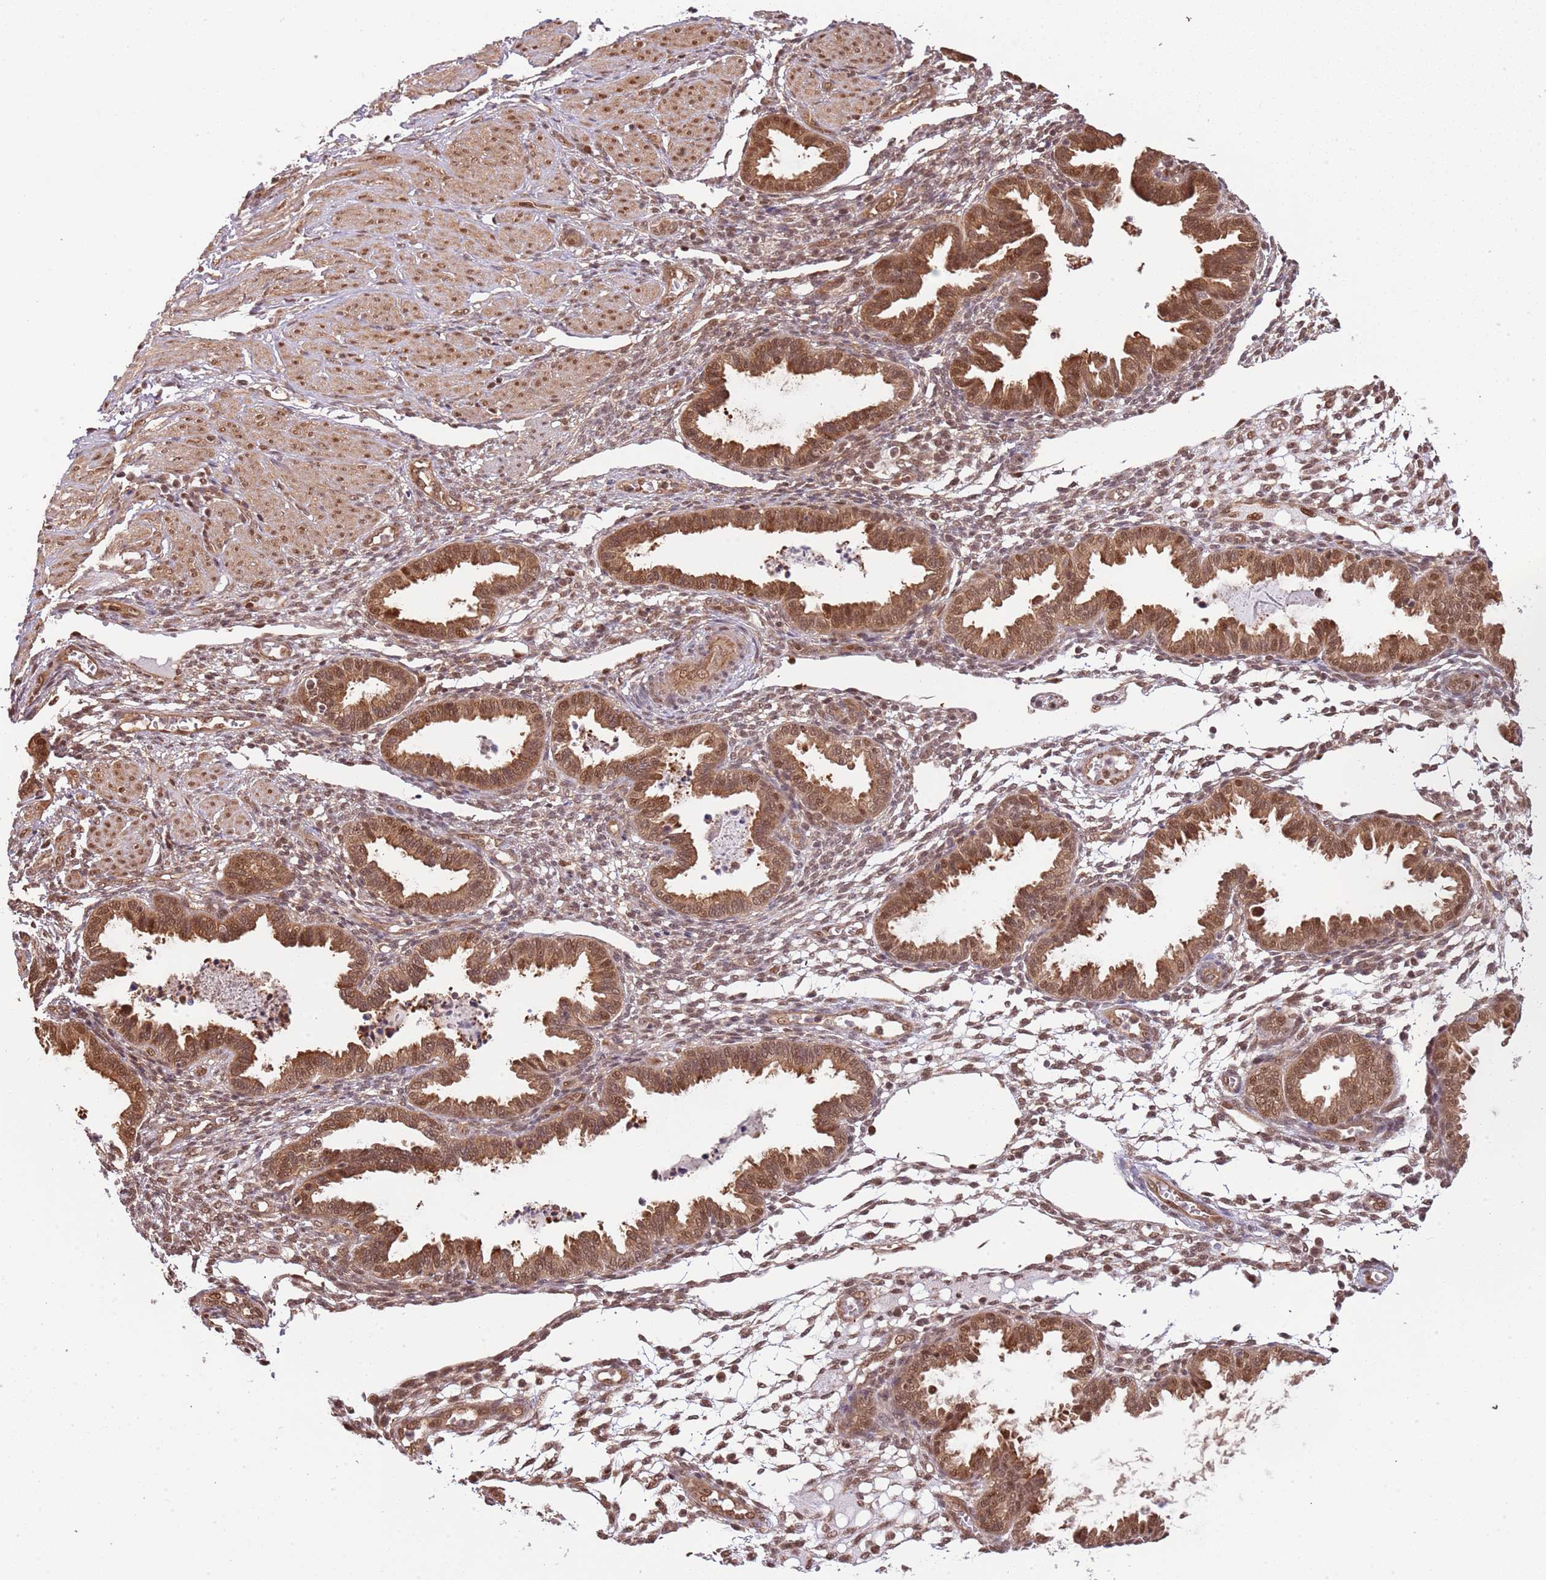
{"staining": {"intensity": "moderate", "quantity": ">75%", "location": "cytoplasmic/membranous,nuclear"}, "tissue": "endometrium", "cell_type": "Cells in endometrial stroma", "image_type": "normal", "snomed": [{"axis": "morphology", "description": "Normal tissue, NOS"}, {"axis": "topography", "description": "Endometrium"}], "caption": "Protein analysis of benign endometrium exhibits moderate cytoplasmic/membranous,nuclear staining in about >75% of cells in endometrial stroma.", "gene": "PLSCR5", "patient": {"sex": "female", "age": 33}}